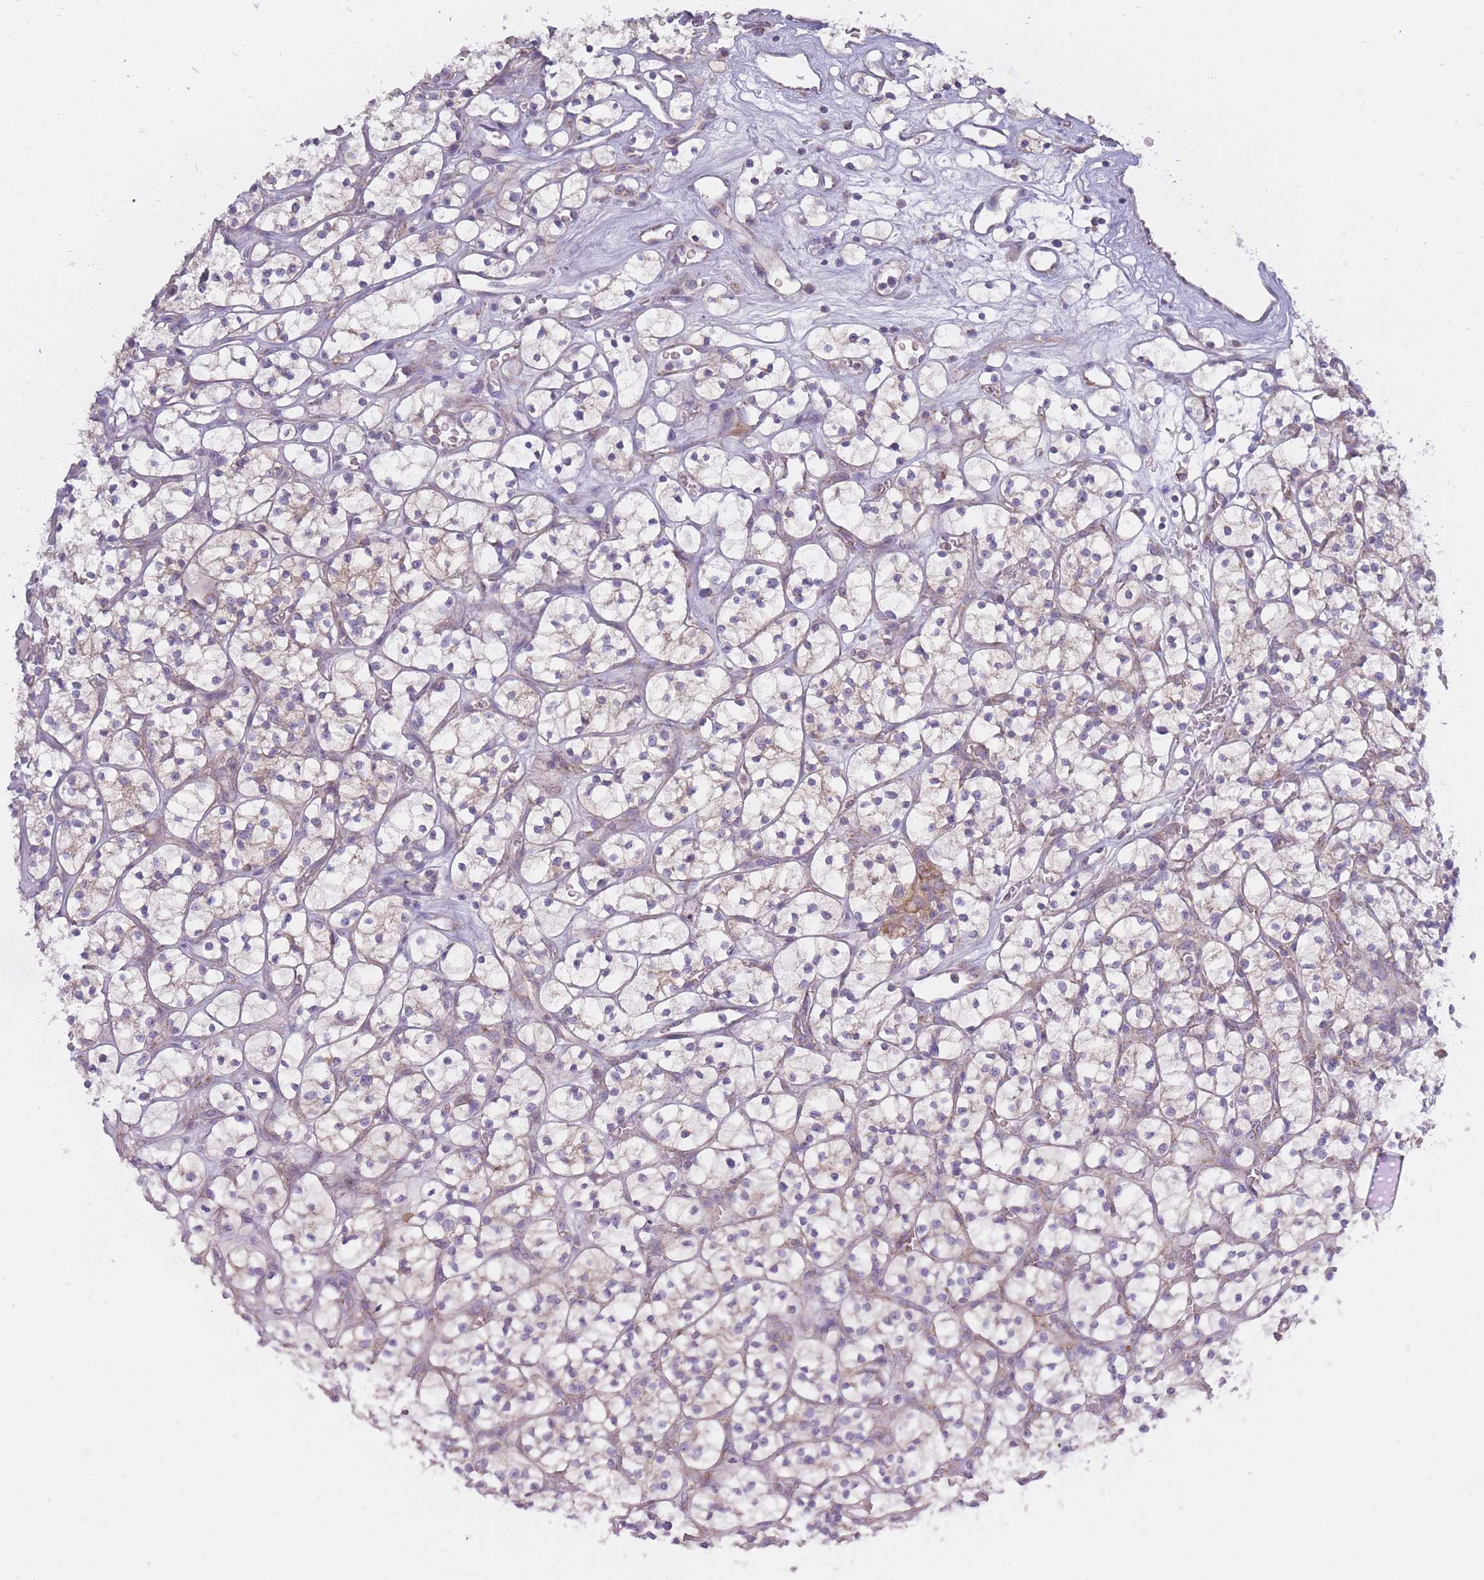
{"staining": {"intensity": "weak", "quantity": "<25%", "location": "cytoplasmic/membranous"}, "tissue": "renal cancer", "cell_type": "Tumor cells", "image_type": "cancer", "snomed": [{"axis": "morphology", "description": "Adenocarcinoma, NOS"}, {"axis": "topography", "description": "Kidney"}], "caption": "This is an immunohistochemistry (IHC) histopathology image of human renal cancer. There is no staining in tumor cells.", "gene": "ALKBH4", "patient": {"sex": "female", "age": 64}}